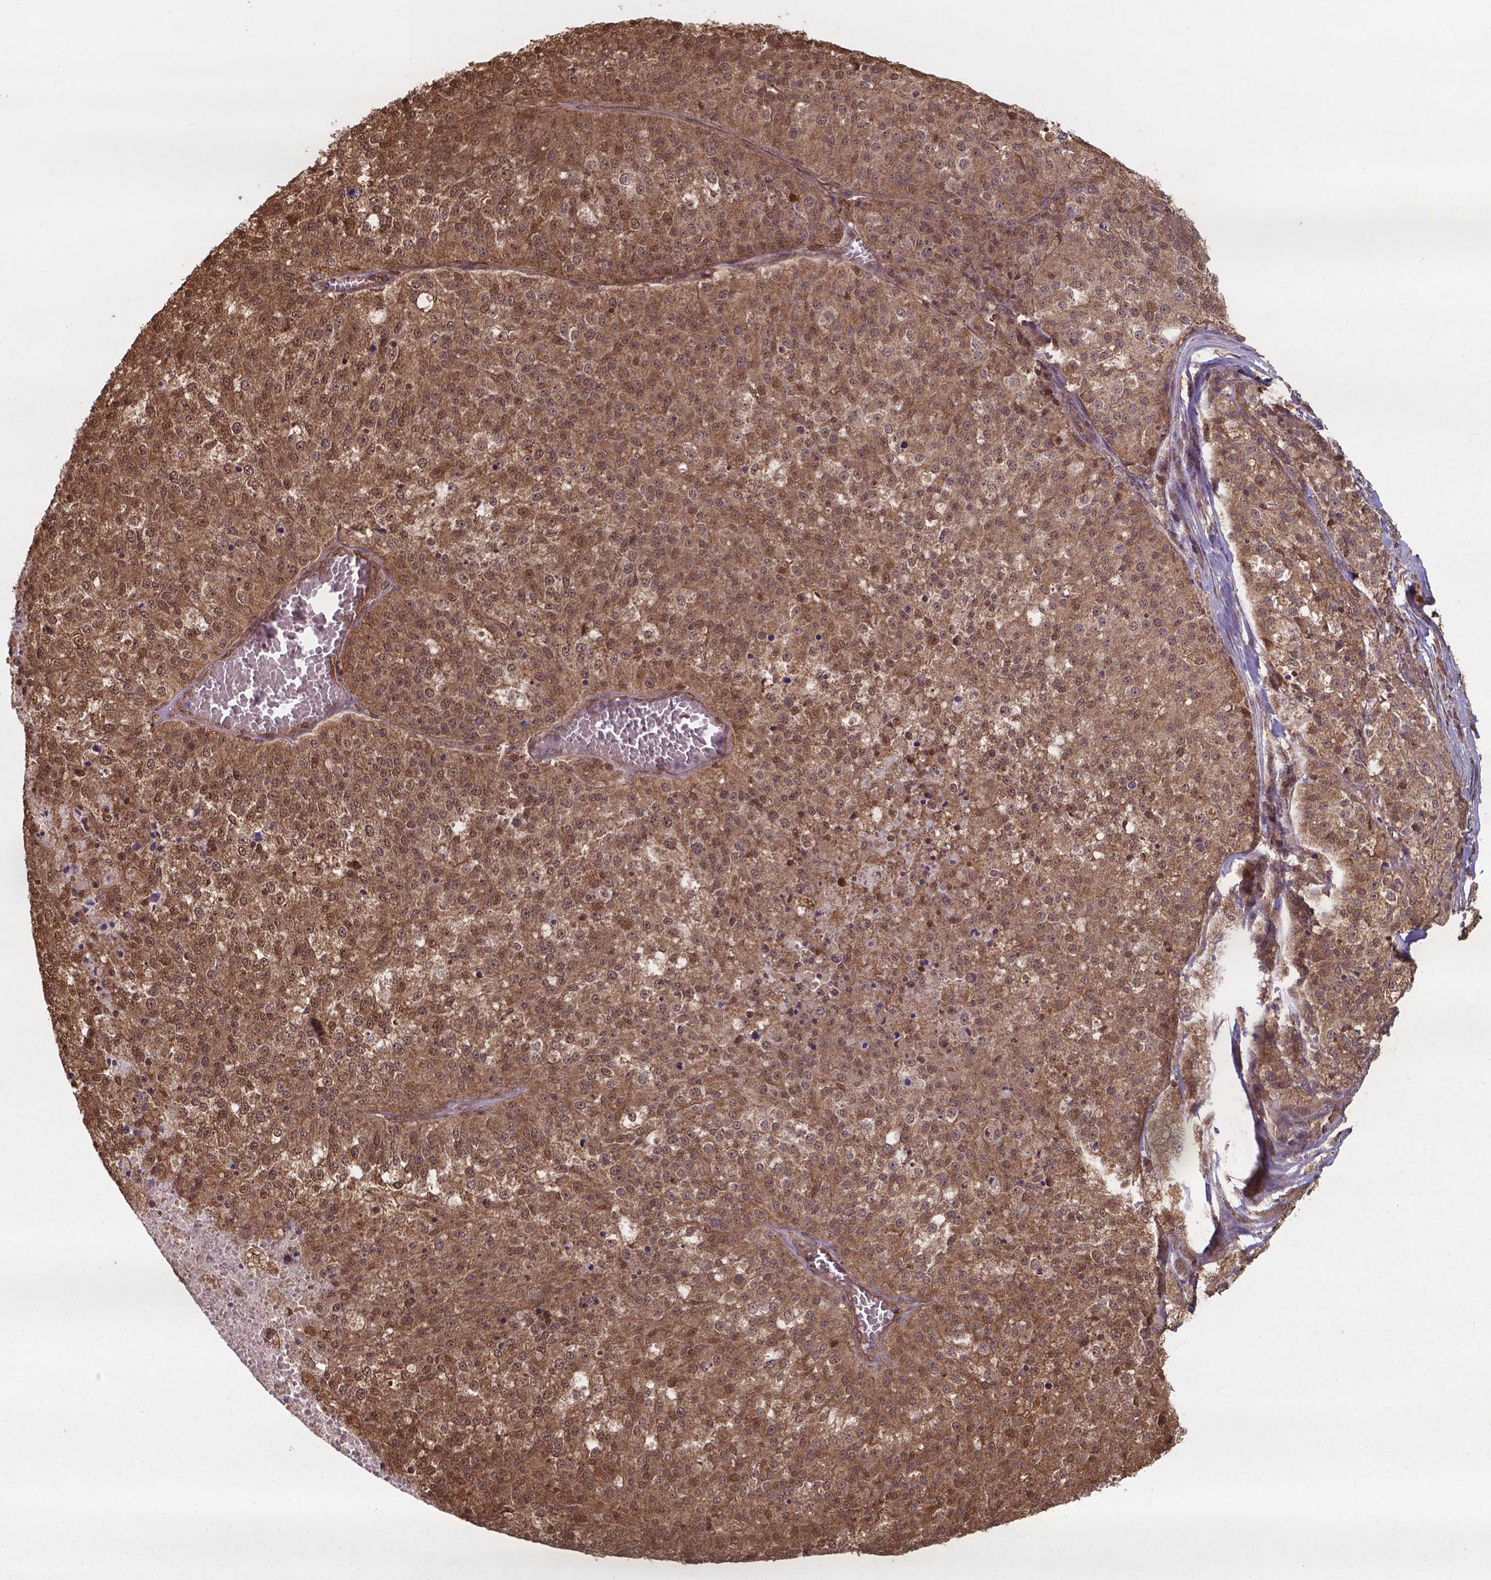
{"staining": {"intensity": "moderate", "quantity": ">75%", "location": "cytoplasmic/membranous,nuclear"}, "tissue": "melanoma", "cell_type": "Tumor cells", "image_type": "cancer", "snomed": [{"axis": "morphology", "description": "Malignant melanoma, Metastatic site"}, {"axis": "topography", "description": "Lymph node"}], "caption": "There is medium levels of moderate cytoplasmic/membranous and nuclear positivity in tumor cells of malignant melanoma (metastatic site), as demonstrated by immunohistochemical staining (brown color).", "gene": "CHP2", "patient": {"sex": "female", "age": 64}}